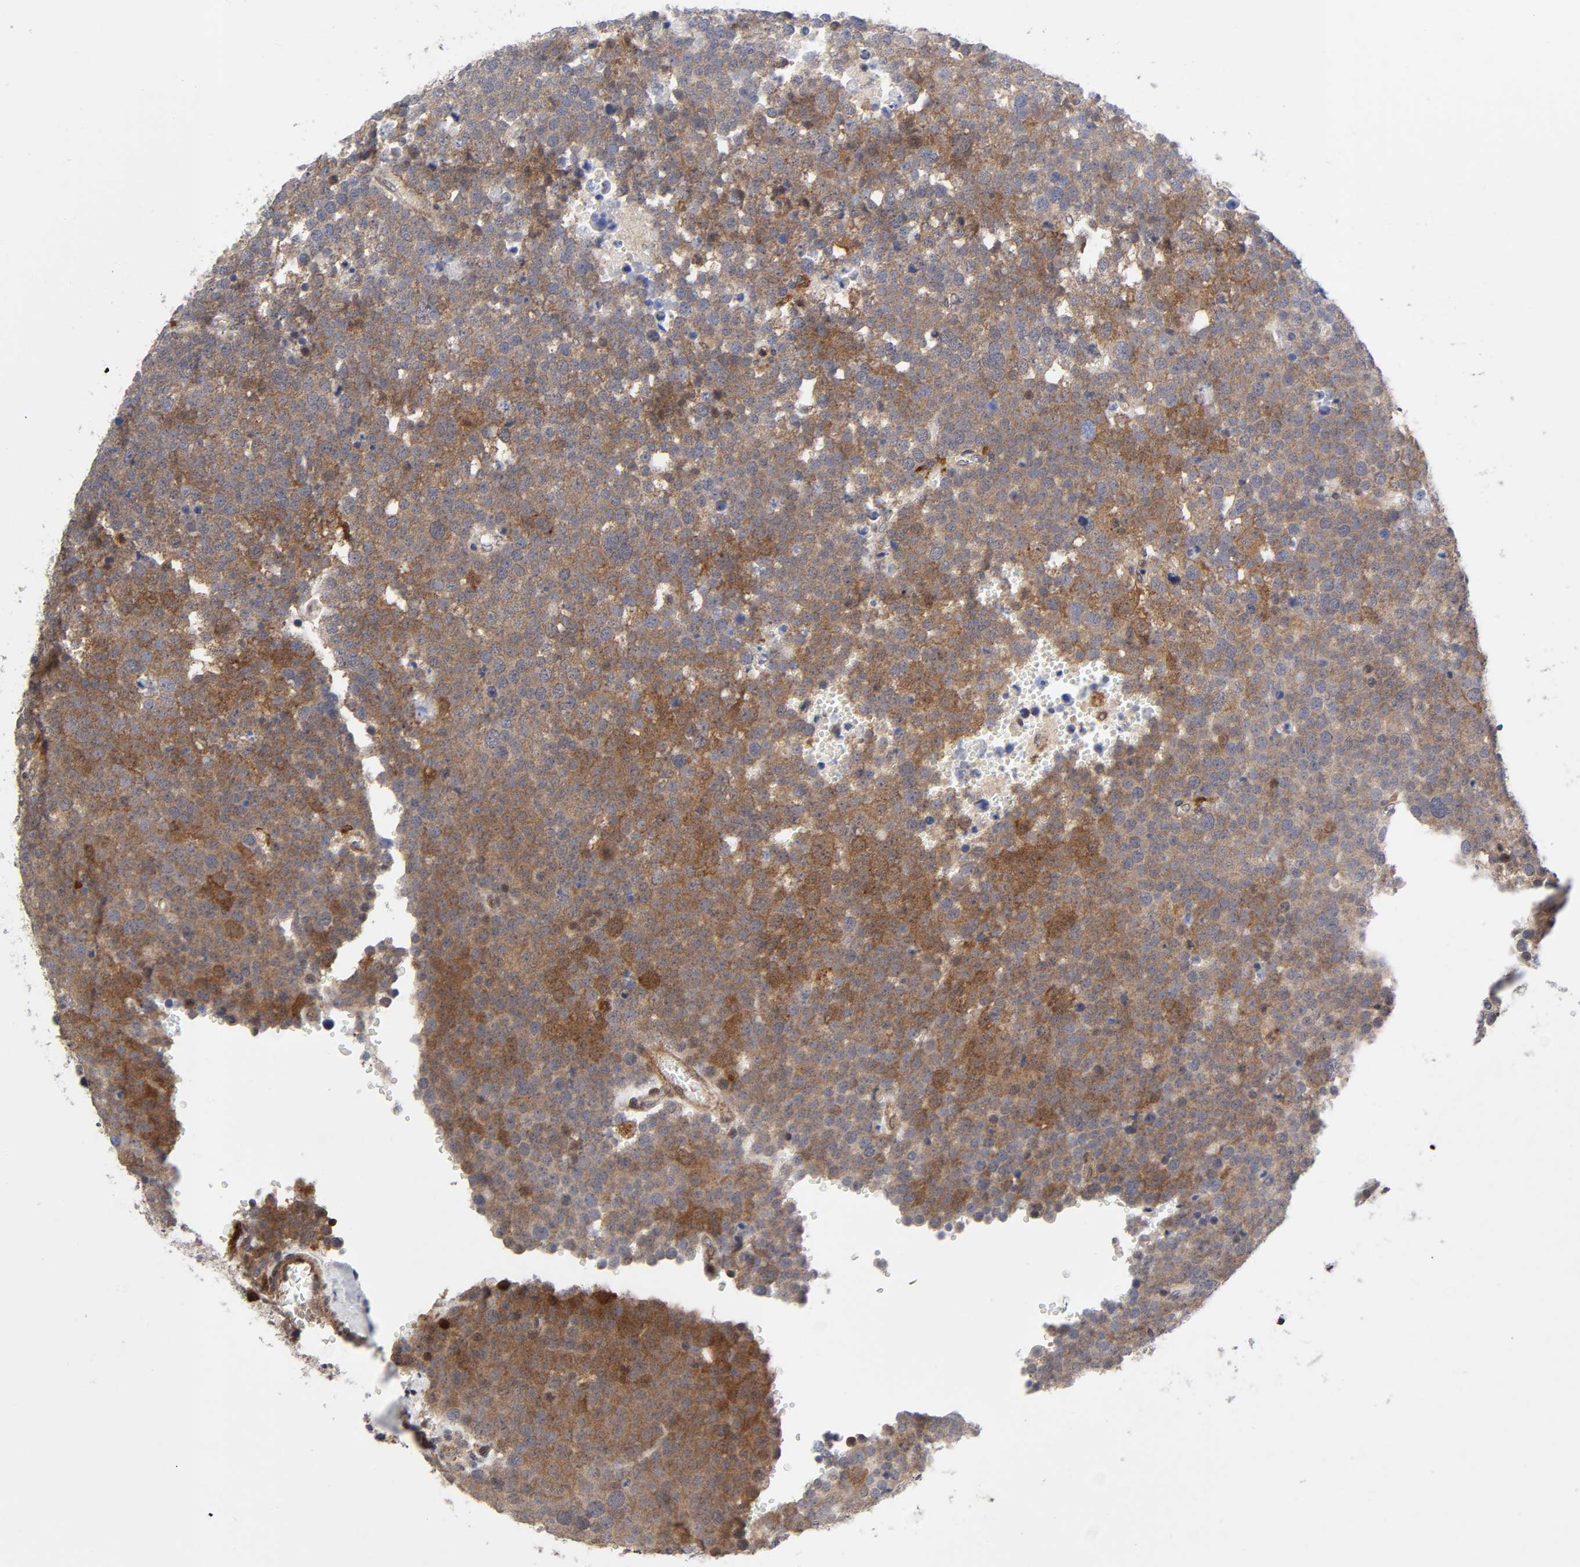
{"staining": {"intensity": "moderate", "quantity": ">75%", "location": "cytoplasmic/membranous"}, "tissue": "testis cancer", "cell_type": "Tumor cells", "image_type": "cancer", "snomed": [{"axis": "morphology", "description": "Seminoma, NOS"}, {"axis": "topography", "description": "Testis"}], "caption": "Brown immunohistochemical staining in testis cancer reveals moderate cytoplasmic/membranous expression in about >75% of tumor cells. (Stains: DAB in brown, nuclei in blue, Microscopy: brightfield microscopy at high magnification).", "gene": "CASP9", "patient": {"sex": "male", "age": 71}}